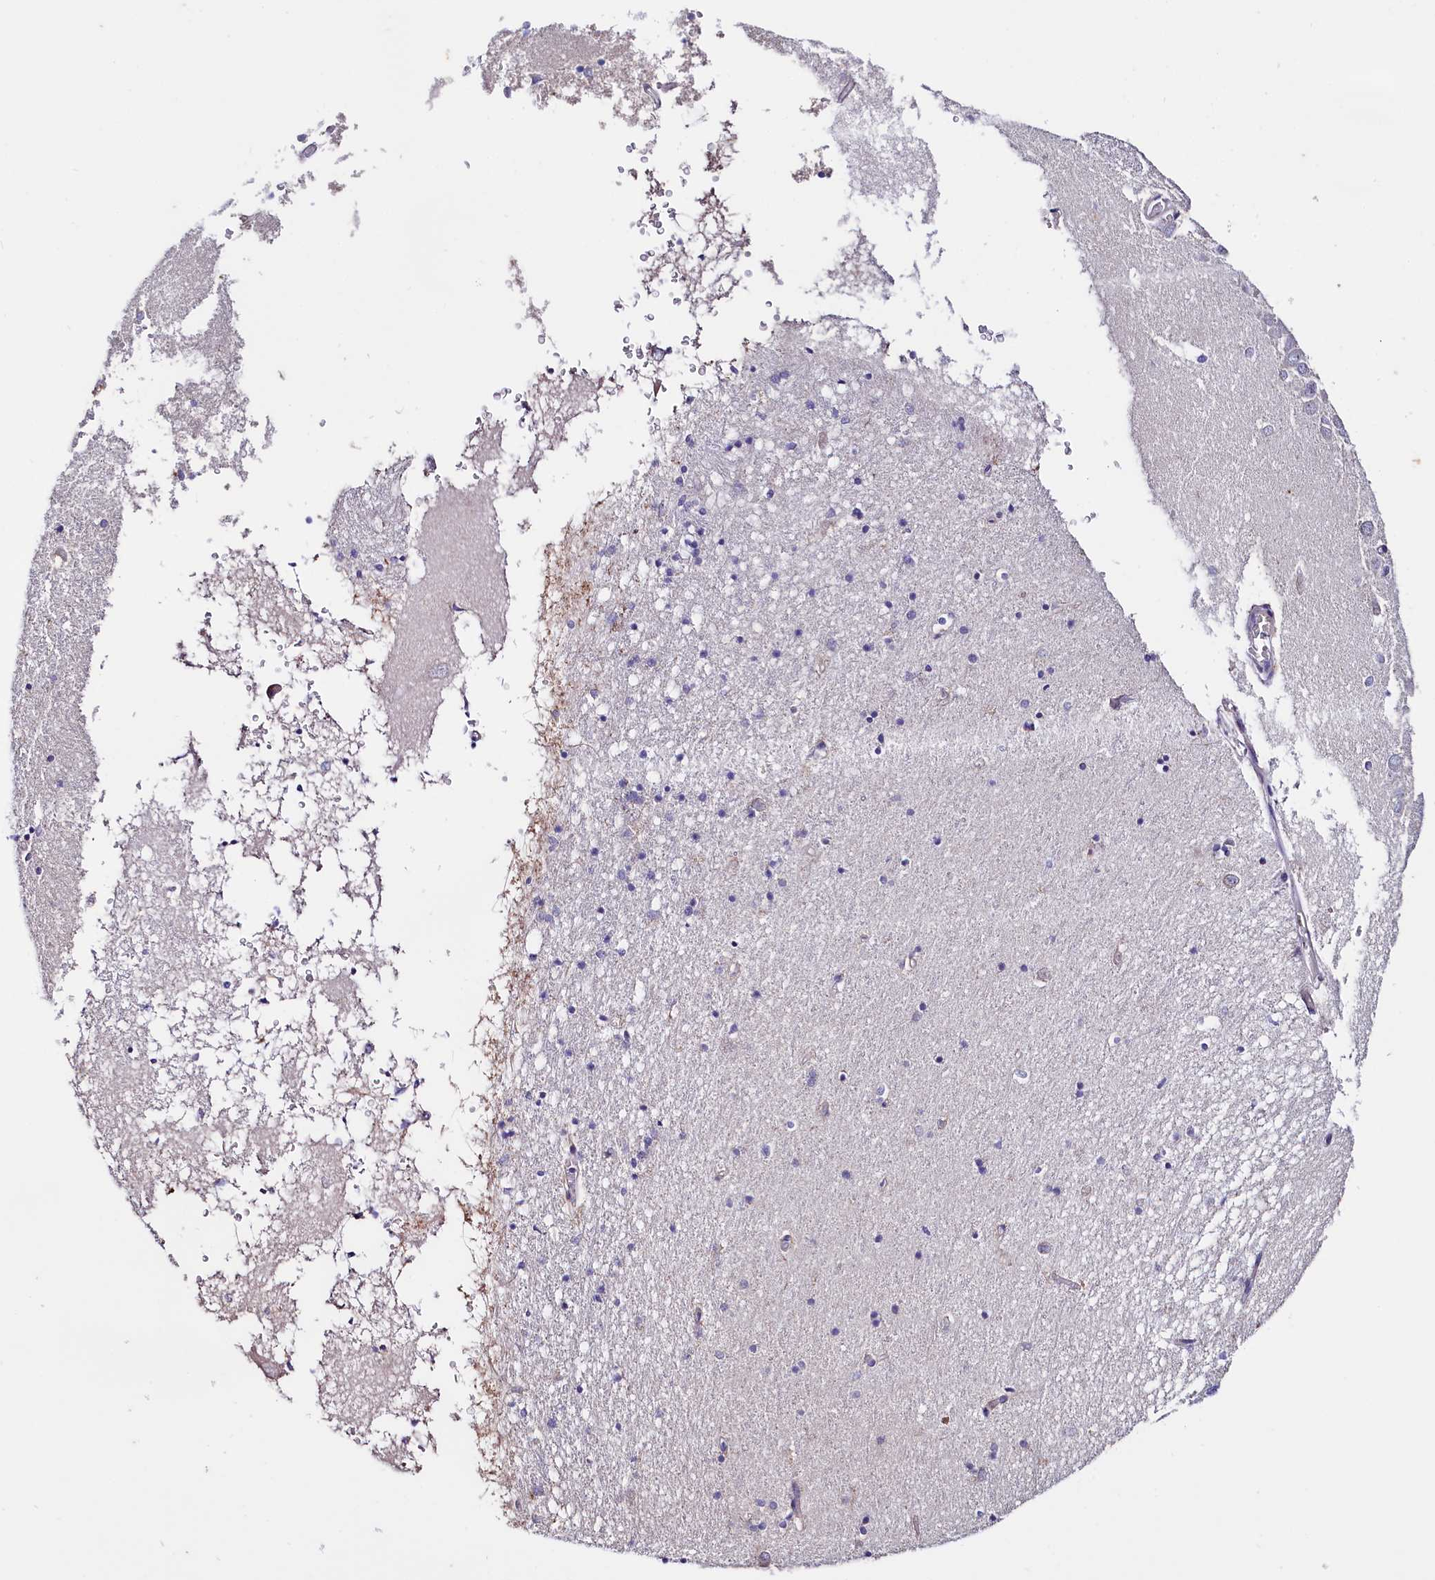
{"staining": {"intensity": "negative", "quantity": "none", "location": "none"}, "tissue": "hippocampus", "cell_type": "Glial cells", "image_type": "normal", "snomed": [{"axis": "morphology", "description": "Normal tissue, NOS"}, {"axis": "topography", "description": "Hippocampus"}], "caption": "IHC micrograph of benign hippocampus: human hippocampus stained with DAB shows no significant protein expression in glial cells. The staining is performed using DAB (3,3'-diaminobenzidine) brown chromogen with nuclei counter-stained in using hematoxylin.", "gene": "RPUSD3", "patient": {"sex": "male", "age": 70}}